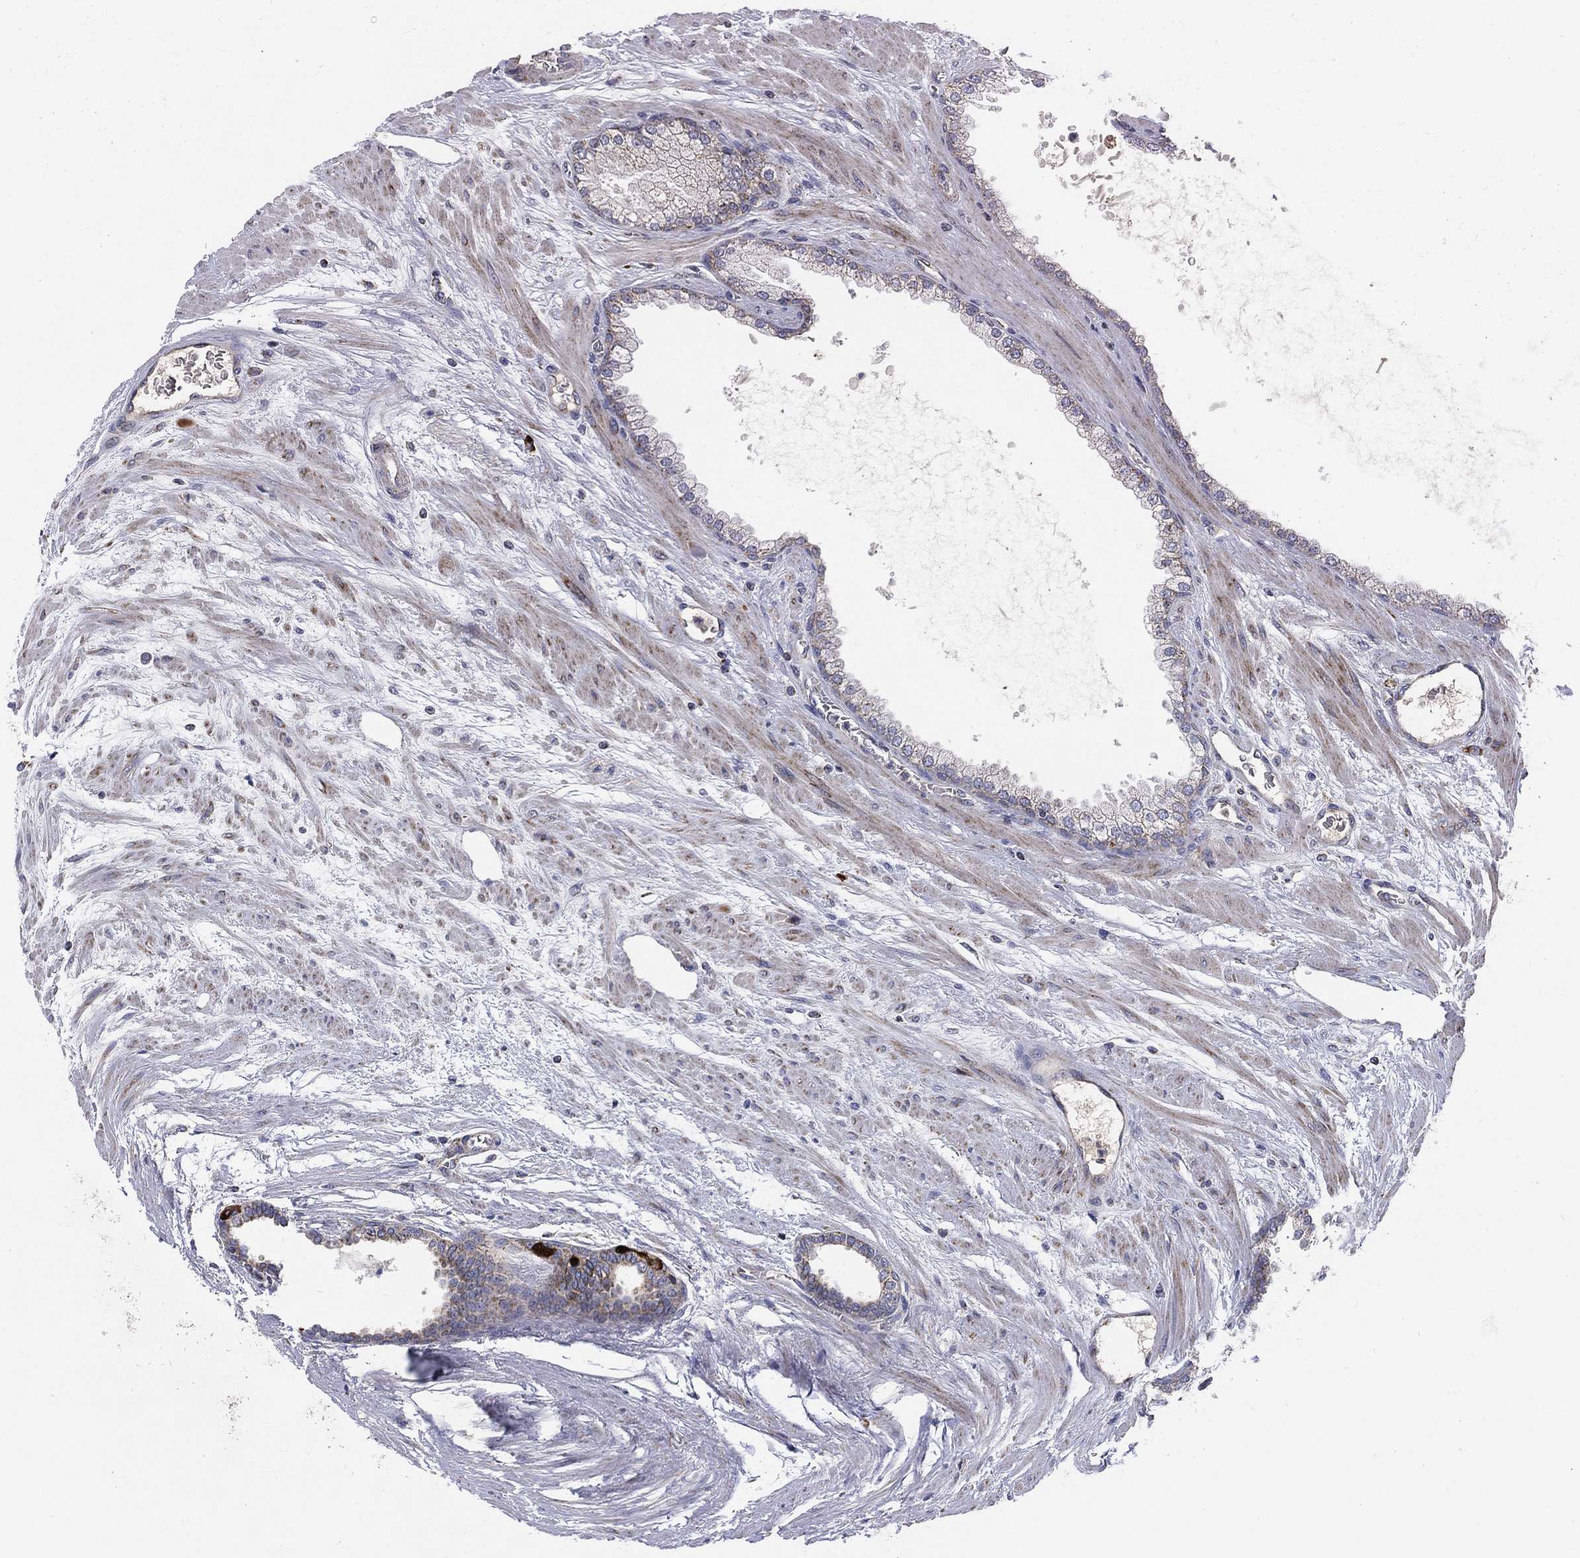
{"staining": {"intensity": "negative", "quantity": "none", "location": "none"}, "tissue": "prostate cancer", "cell_type": "Tumor cells", "image_type": "cancer", "snomed": [{"axis": "morphology", "description": "Adenocarcinoma, NOS"}, {"axis": "topography", "description": "Prostate"}], "caption": "This micrograph is of prostate cancer (adenocarcinoma) stained with IHC to label a protein in brown with the nuclei are counter-stained blue. There is no staining in tumor cells.", "gene": "PPP2R5A", "patient": {"sex": "male", "age": 67}}